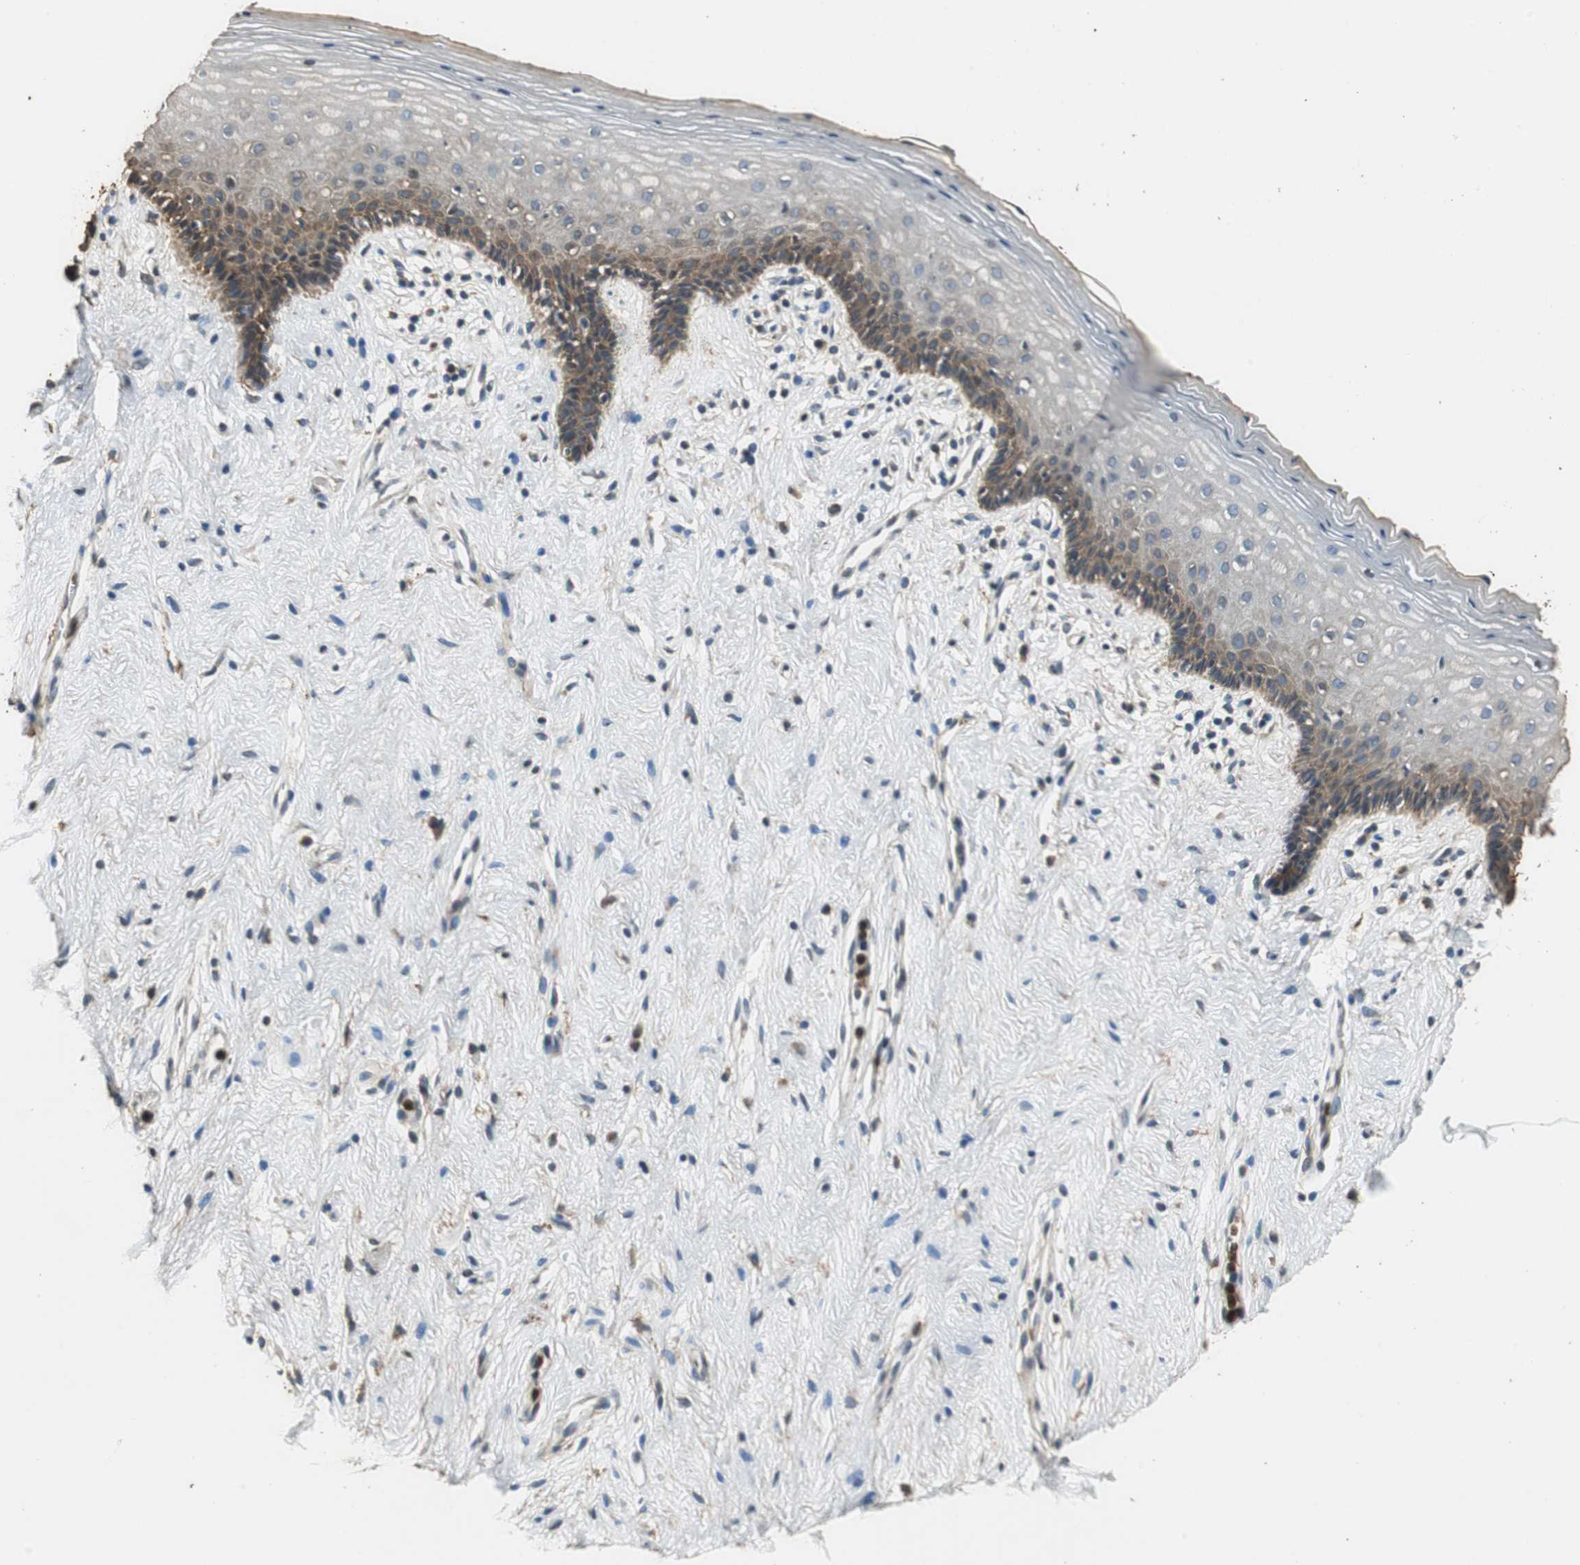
{"staining": {"intensity": "moderate", "quantity": ">75%", "location": "cytoplasmic/membranous"}, "tissue": "vagina", "cell_type": "Squamous epithelial cells", "image_type": "normal", "snomed": [{"axis": "morphology", "description": "Normal tissue, NOS"}, {"axis": "topography", "description": "Vagina"}], "caption": "Vagina stained for a protein (brown) demonstrates moderate cytoplasmic/membranous positive expression in about >75% of squamous epithelial cells.", "gene": "TMPRSS4", "patient": {"sex": "female", "age": 44}}